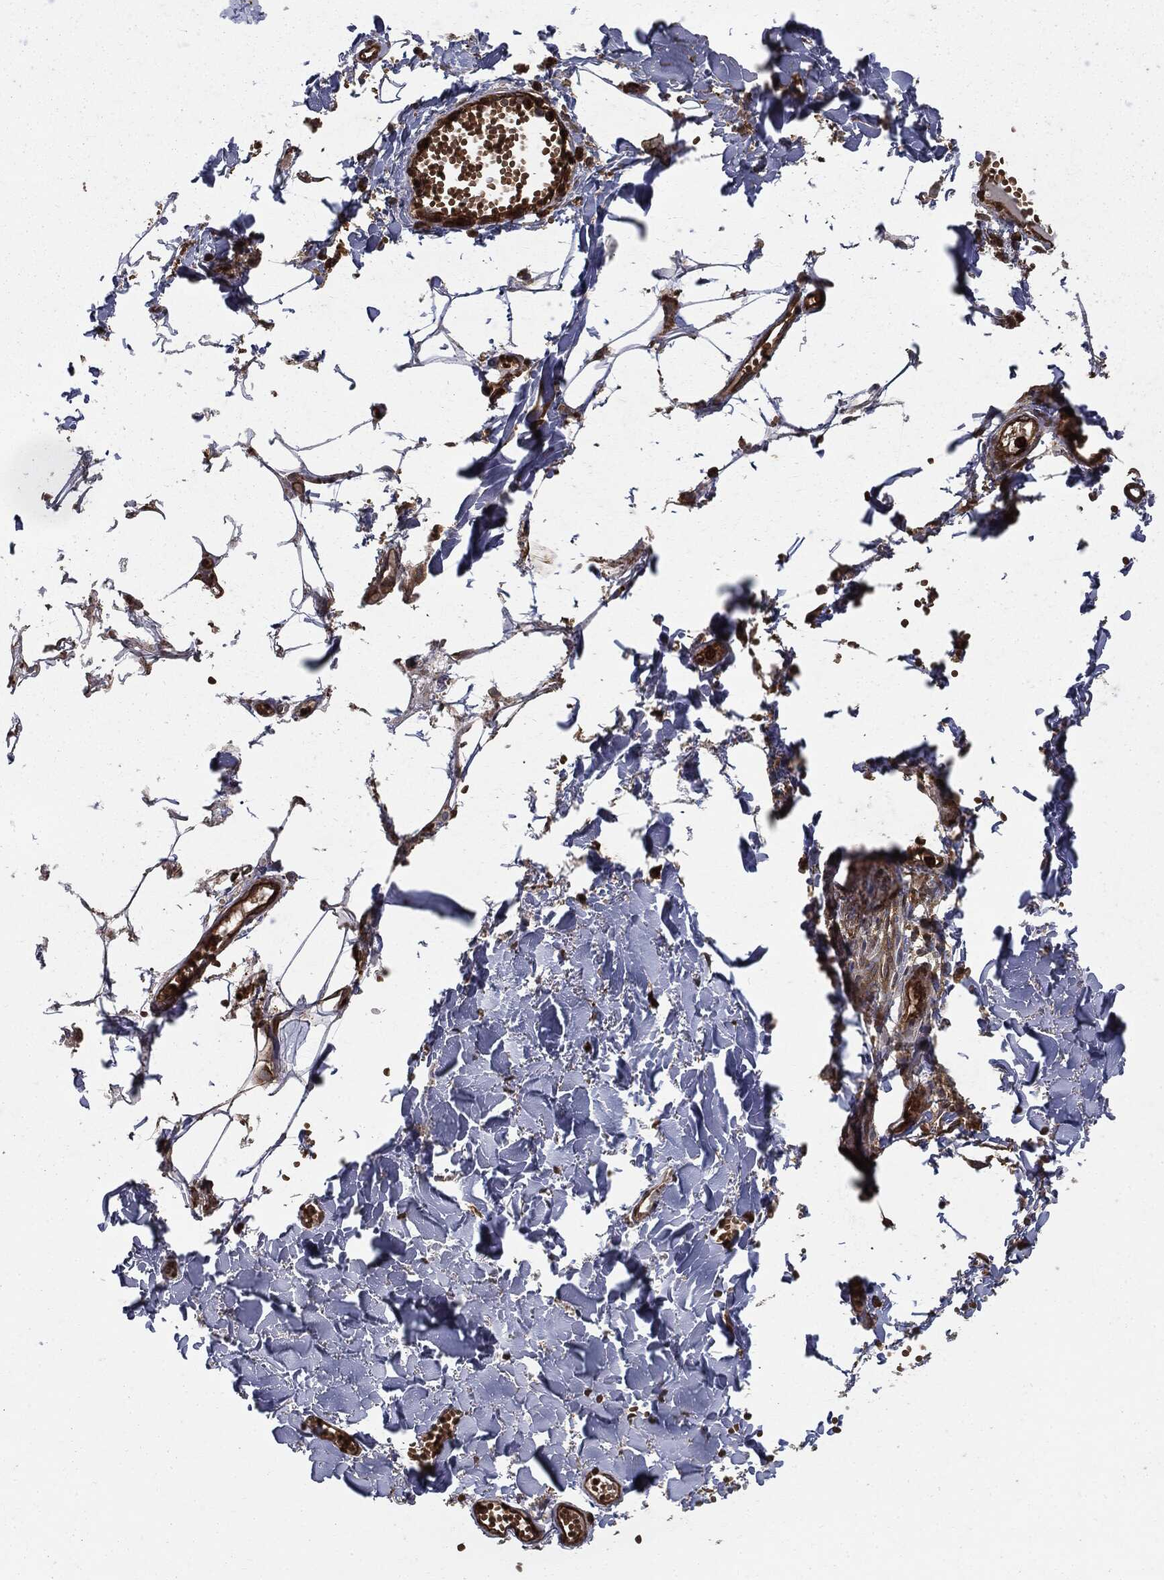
{"staining": {"intensity": "moderate", "quantity": "<25%", "location": "cytoplasmic/membranous"}, "tissue": "soft tissue", "cell_type": "Fibroblasts", "image_type": "normal", "snomed": [{"axis": "morphology", "description": "Normal tissue, NOS"}, {"axis": "morphology", "description": "Squamous cell carcinoma, NOS"}, {"axis": "topography", "description": "Cartilage tissue"}, {"axis": "topography", "description": "Lung"}], "caption": "This image displays unremarkable soft tissue stained with immunohistochemistry (IHC) to label a protein in brown. The cytoplasmic/membranous of fibroblasts show moderate positivity for the protein. Nuclei are counter-stained blue.", "gene": "GNB5", "patient": {"sex": "male", "age": 66}}